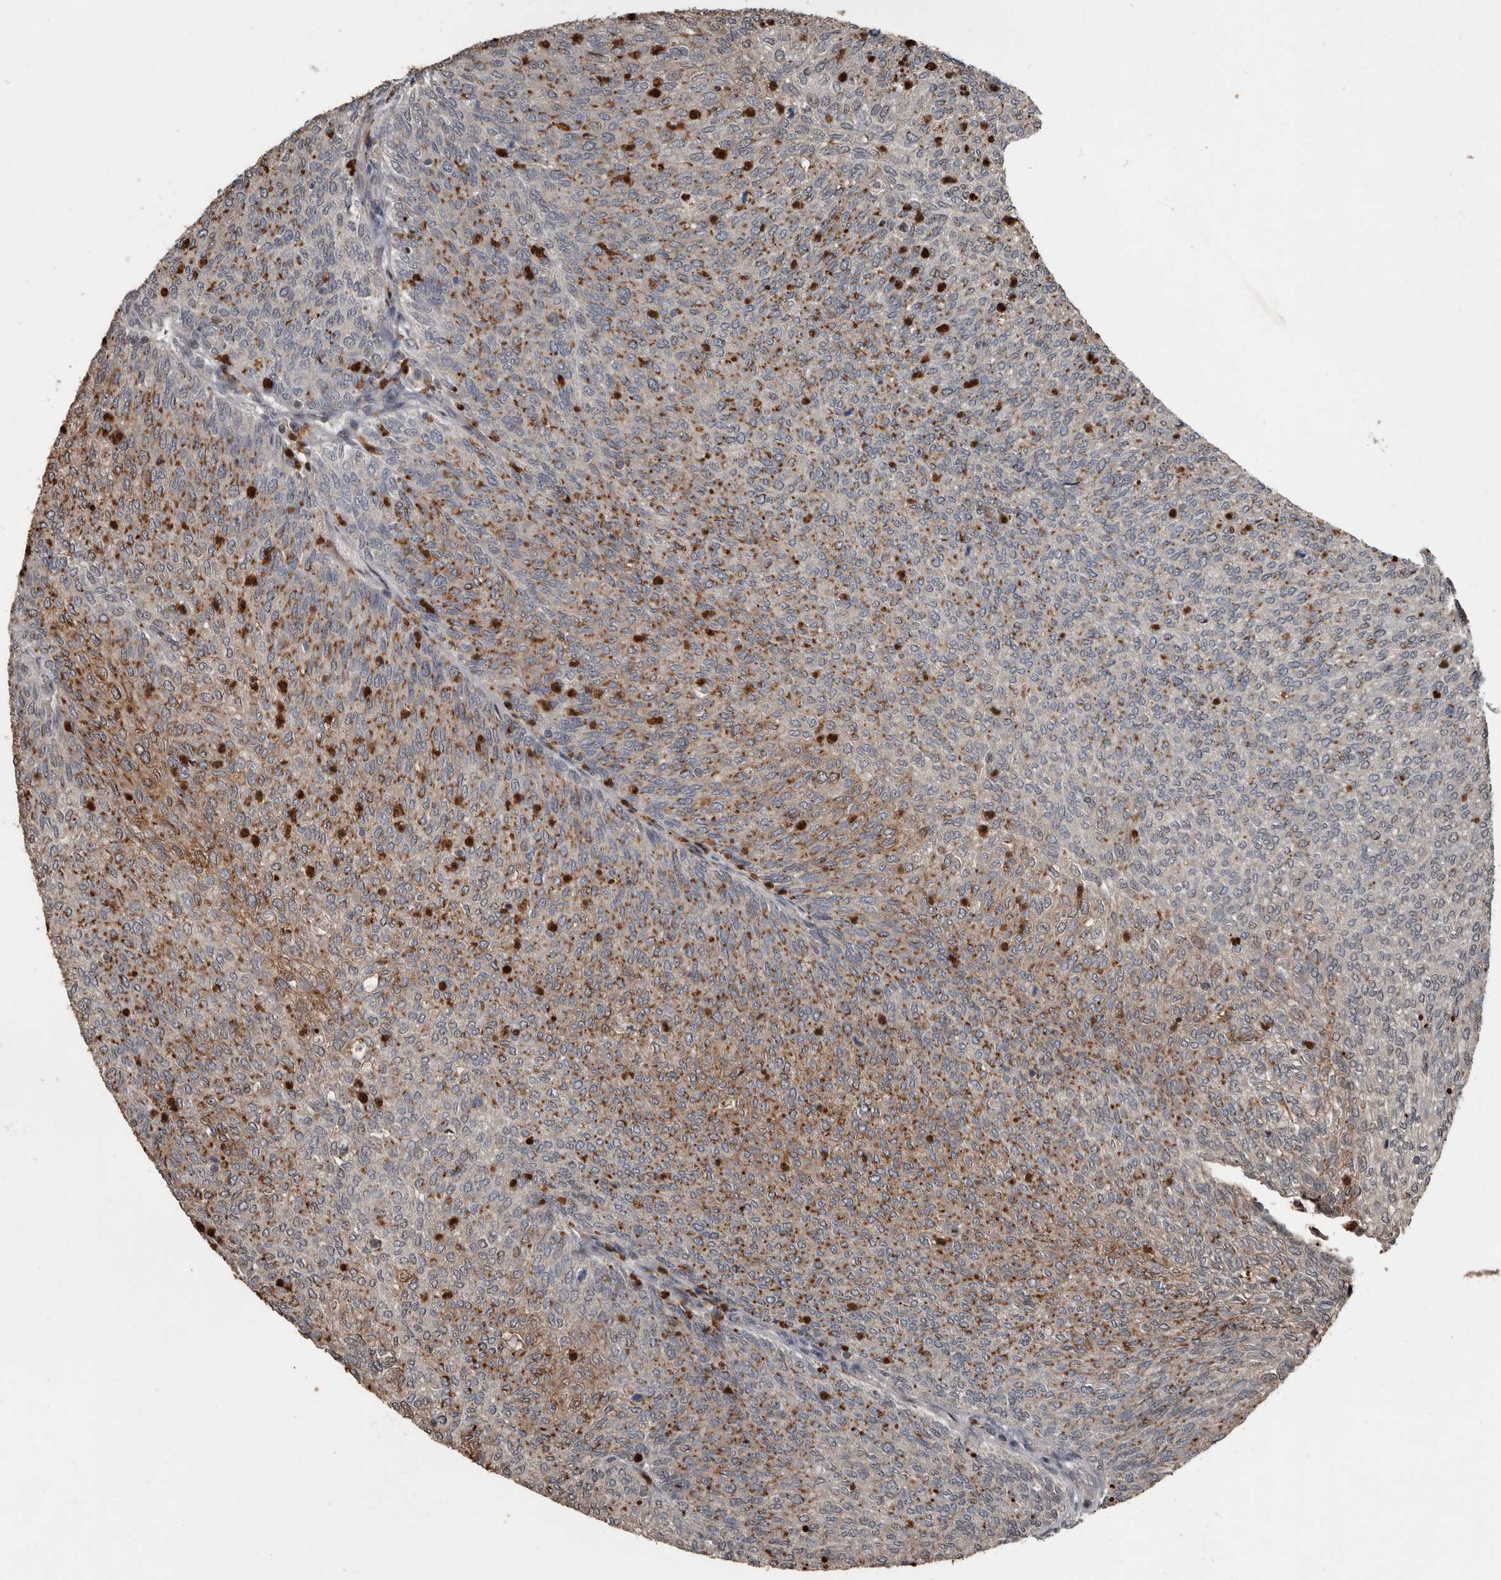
{"staining": {"intensity": "moderate", "quantity": "25%-75%", "location": "cytoplasmic/membranous"}, "tissue": "urothelial cancer", "cell_type": "Tumor cells", "image_type": "cancer", "snomed": [{"axis": "morphology", "description": "Urothelial carcinoma, Low grade"}, {"axis": "topography", "description": "Urinary bladder"}], "caption": "Urothelial cancer stained for a protein shows moderate cytoplasmic/membranous positivity in tumor cells. (DAB (3,3'-diaminobenzidine) = brown stain, brightfield microscopy at high magnification).", "gene": "FSBP", "patient": {"sex": "female", "age": 79}}